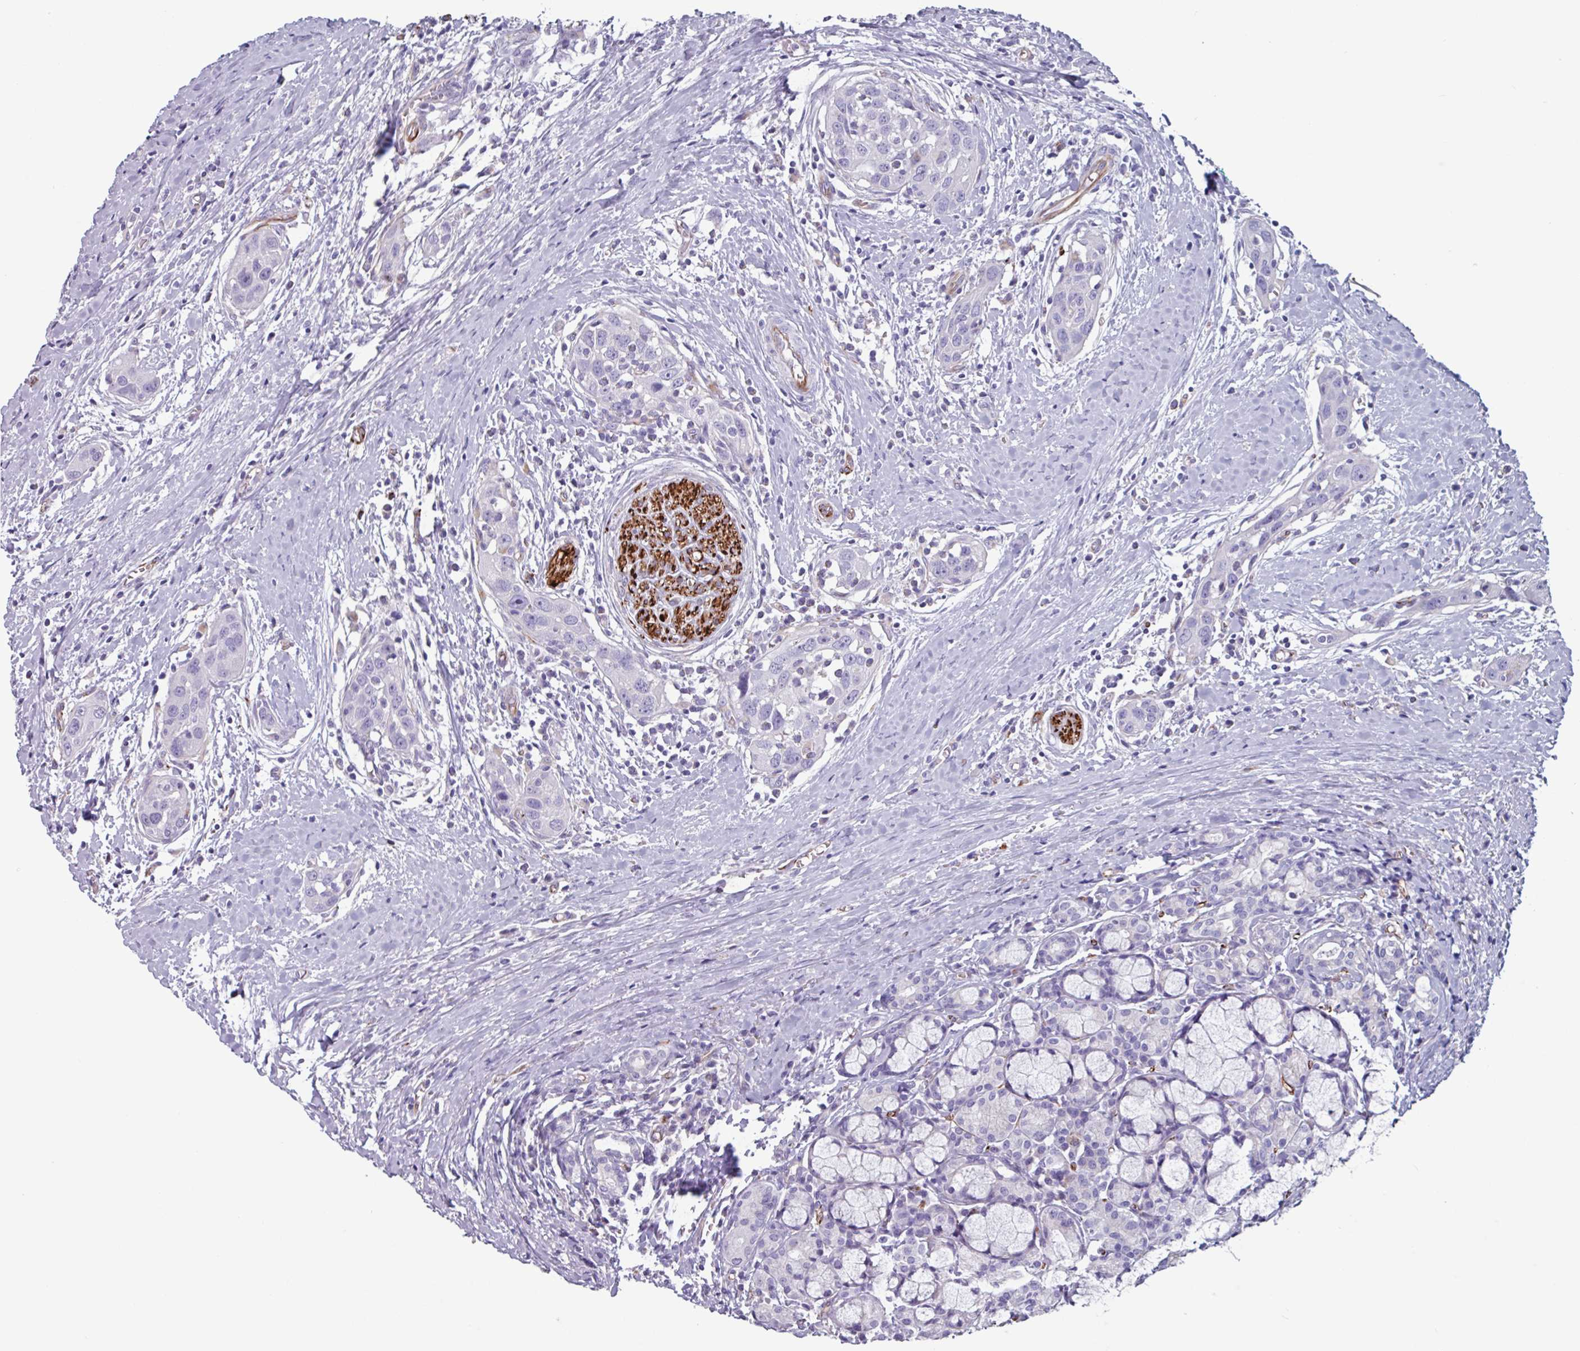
{"staining": {"intensity": "negative", "quantity": "none", "location": "none"}, "tissue": "head and neck cancer", "cell_type": "Tumor cells", "image_type": "cancer", "snomed": [{"axis": "morphology", "description": "Squamous cell carcinoma, NOS"}, {"axis": "topography", "description": "Oral tissue"}, {"axis": "topography", "description": "Head-Neck"}], "caption": "Immunohistochemistry (IHC) of head and neck squamous cell carcinoma demonstrates no expression in tumor cells.", "gene": "BTD", "patient": {"sex": "female", "age": 50}}